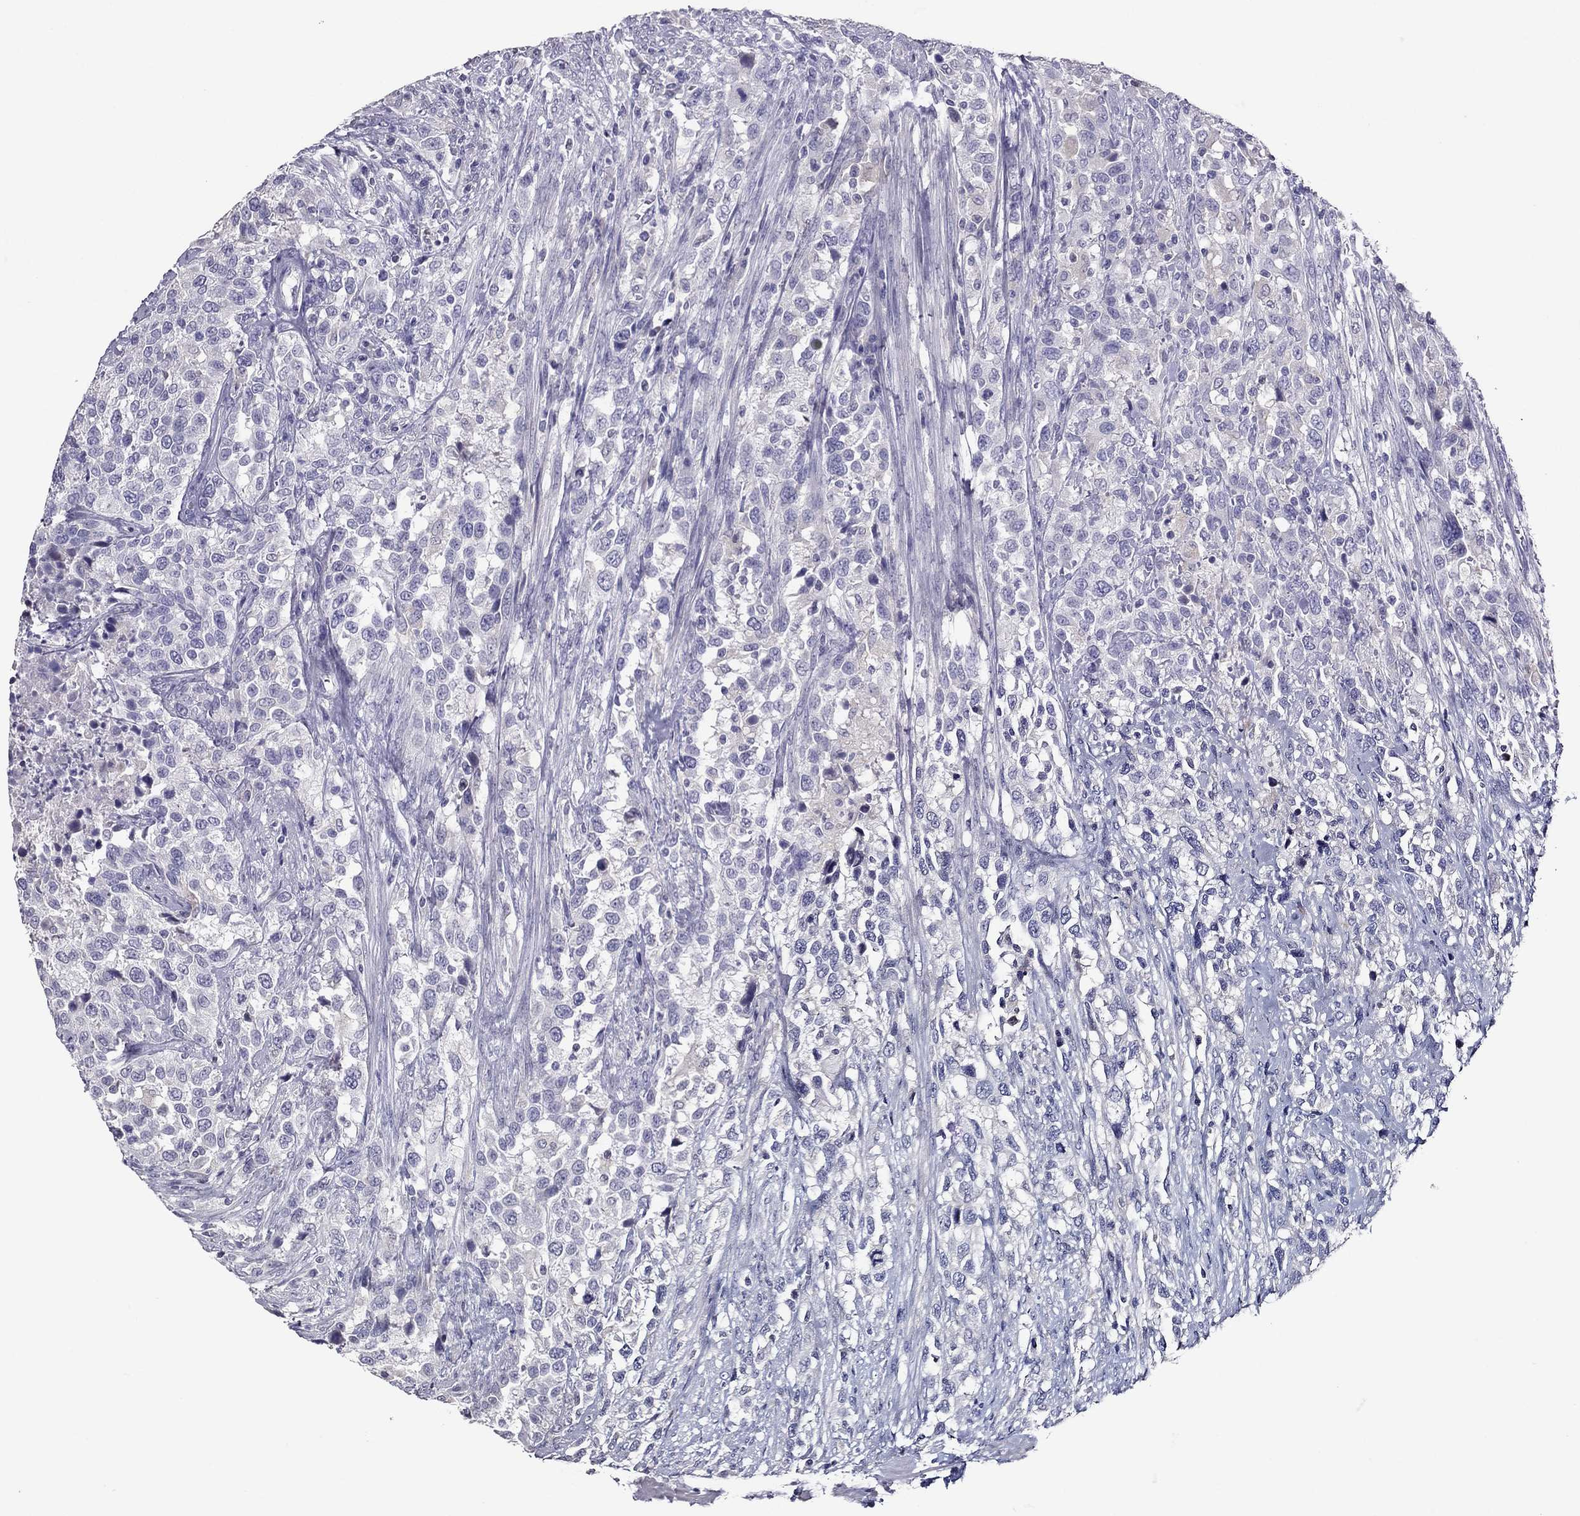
{"staining": {"intensity": "negative", "quantity": "none", "location": "none"}, "tissue": "urothelial cancer", "cell_type": "Tumor cells", "image_type": "cancer", "snomed": [{"axis": "morphology", "description": "Urothelial carcinoma, NOS"}, {"axis": "morphology", "description": "Urothelial carcinoma, High grade"}, {"axis": "topography", "description": "Urinary bladder"}], "caption": "Immunohistochemistry (IHC) micrograph of neoplastic tissue: human urothelial cancer stained with DAB displays no significant protein positivity in tumor cells. (DAB (3,3'-diaminobenzidine) immunohistochemistry, high magnification).", "gene": "RGS8", "patient": {"sex": "female", "age": 64}}